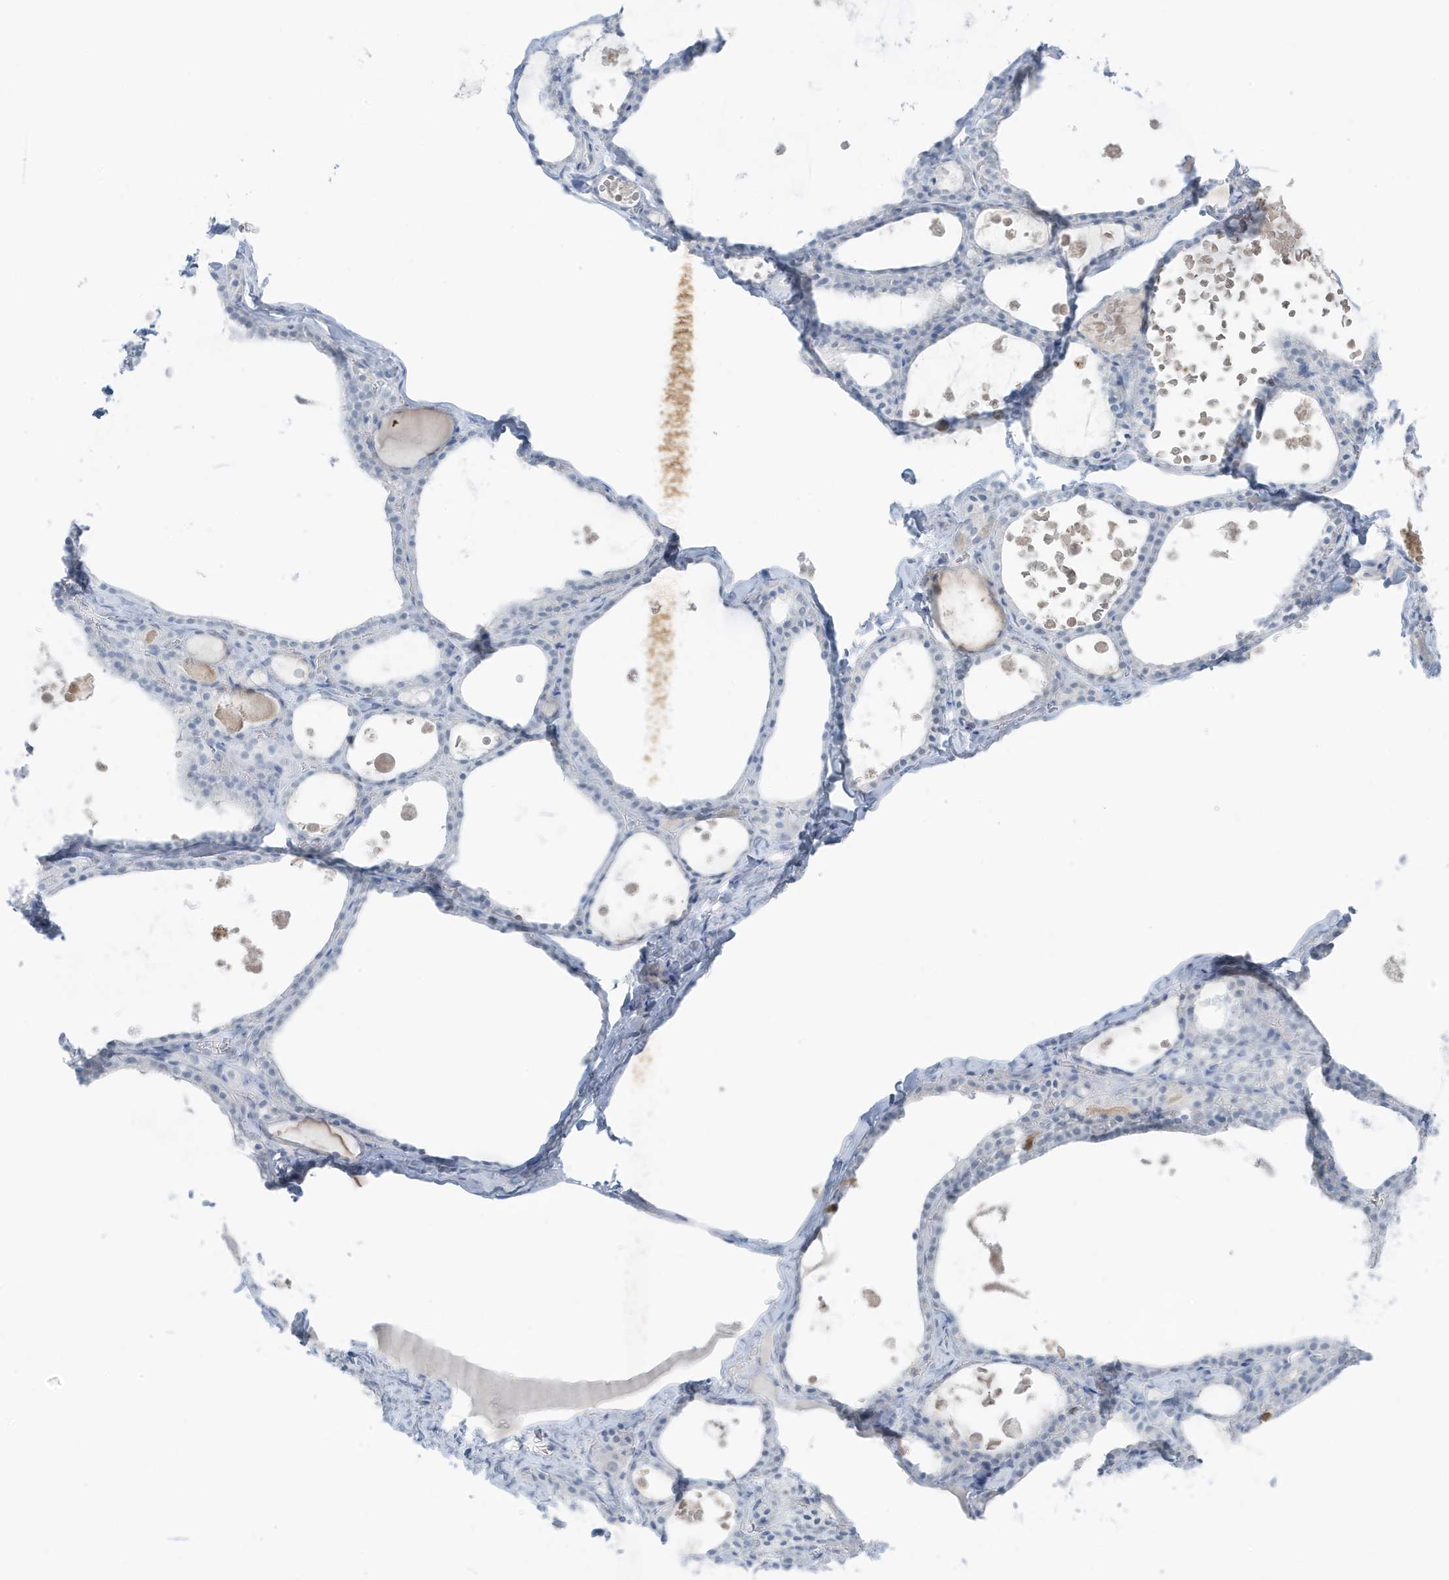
{"staining": {"intensity": "negative", "quantity": "none", "location": "none"}, "tissue": "thyroid gland", "cell_type": "Glandular cells", "image_type": "normal", "snomed": [{"axis": "morphology", "description": "Normal tissue, NOS"}, {"axis": "topography", "description": "Thyroid gland"}], "caption": "A high-resolution image shows IHC staining of benign thyroid gland, which demonstrates no significant expression in glandular cells.", "gene": "ZFP64", "patient": {"sex": "male", "age": 56}}